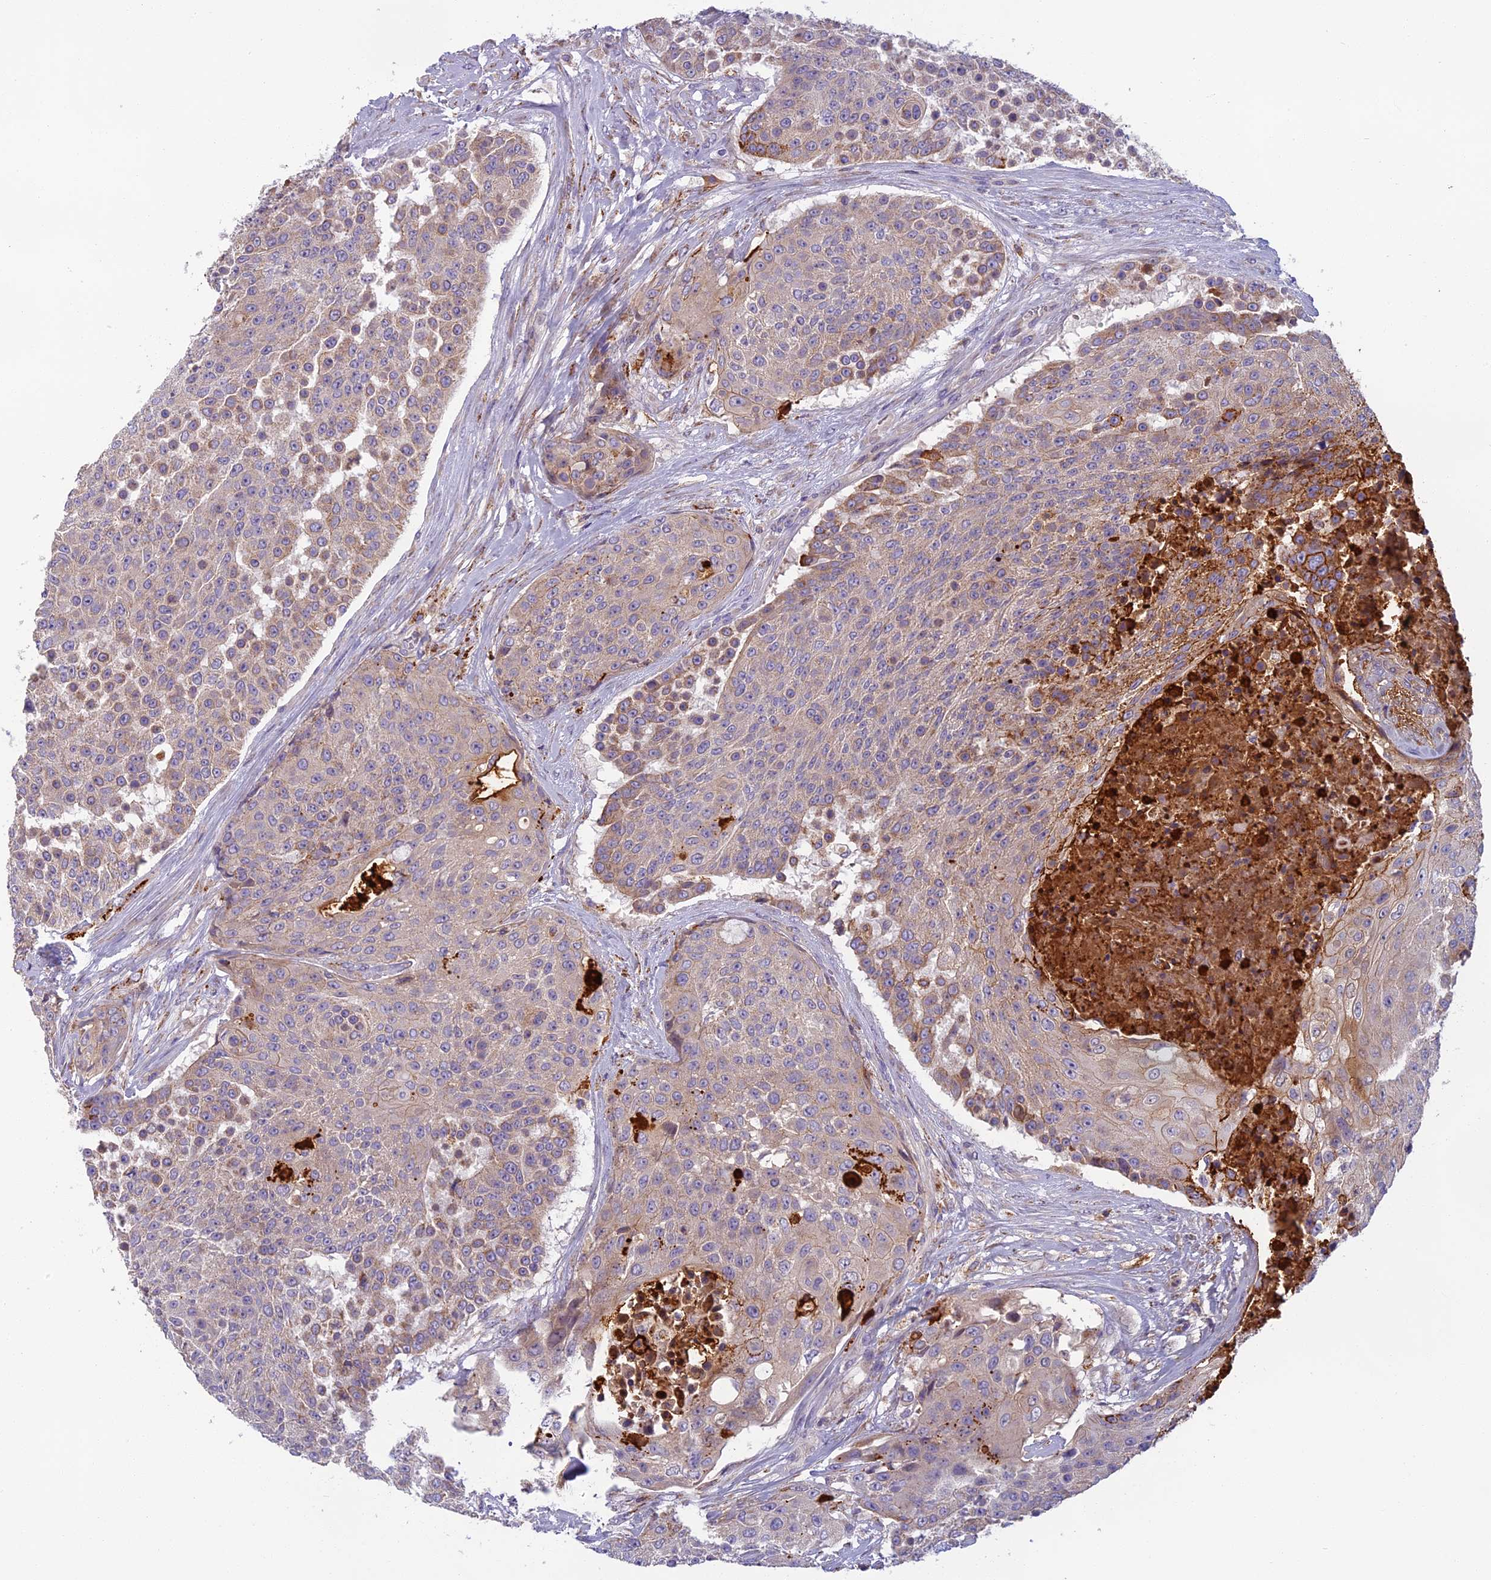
{"staining": {"intensity": "weak", "quantity": "25%-75%", "location": "cytoplasmic/membranous"}, "tissue": "urothelial cancer", "cell_type": "Tumor cells", "image_type": "cancer", "snomed": [{"axis": "morphology", "description": "Urothelial carcinoma, High grade"}, {"axis": "topography", "description": "Urinary bladder"}], "caption": "There is low levels of weak cytoplasmic/membranous expression in tumor cells of urothelial cancer, as demonstrated by immunohistochemical staining (brown color).", "gene": "SEMA7A", "patient": {"sex": "female", "age": 63}}